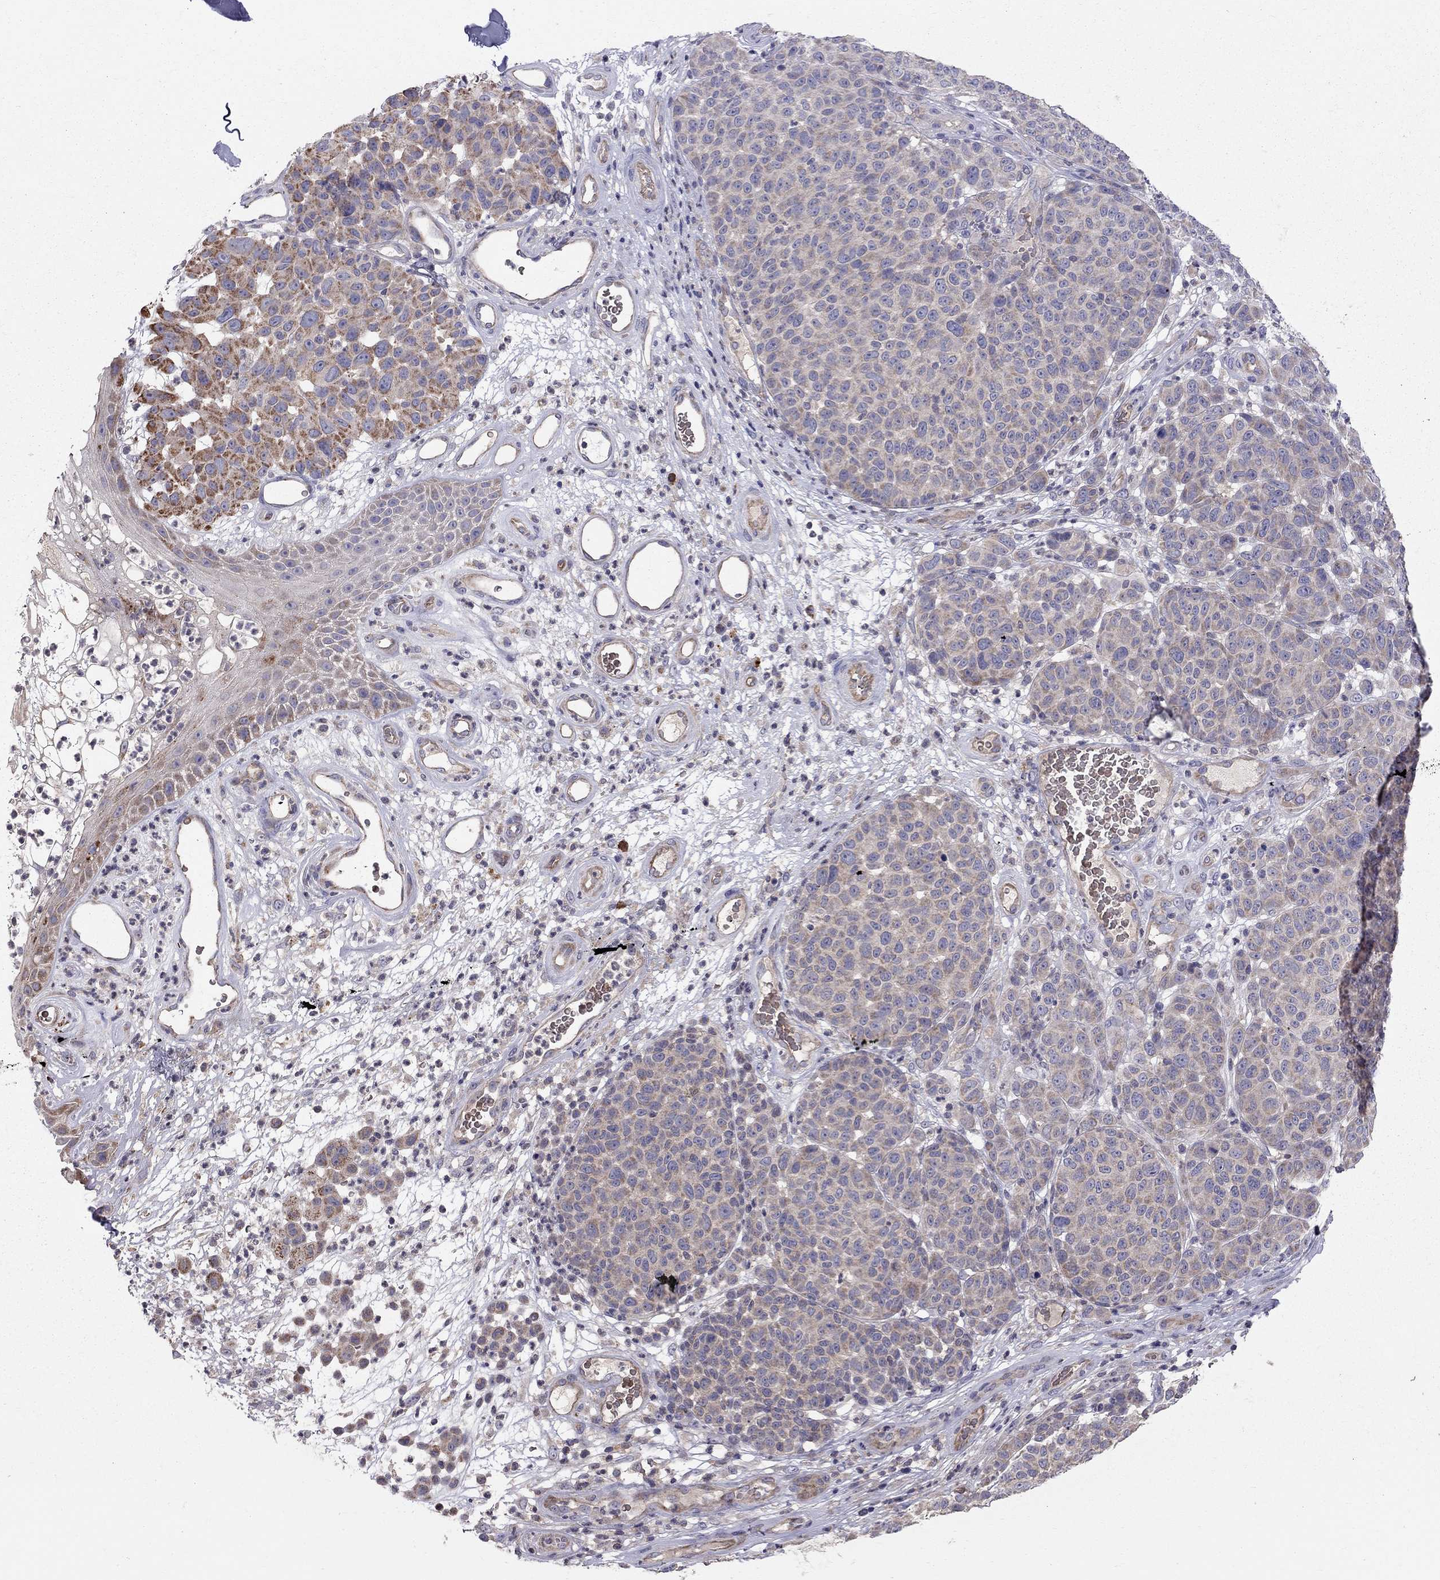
{"staining": {"intensity": "weak", "quantity": "25%-75%", "location": "cytoplasmic/membranous"}, "tissue": "melanoma", "cell_type": "Tumor cells", "image_type": "cancer", "snomed": [{"axis": "morphology", "description": "Malignant melanoma, NOS"}, {"axis": "topography", "description": "Skin"}], "caption": "Immunohistochemistry image of neoplastic tissue: human melanoma stained using IHC reveals low levels of weak protein expression localized specifically in the cytoplasmic/membranous of tumor cells, appearing as a cytoplasmic/membranous brown color.", "gene": "PIK3CG", "patient": {"sex": "male", "age": 59}}